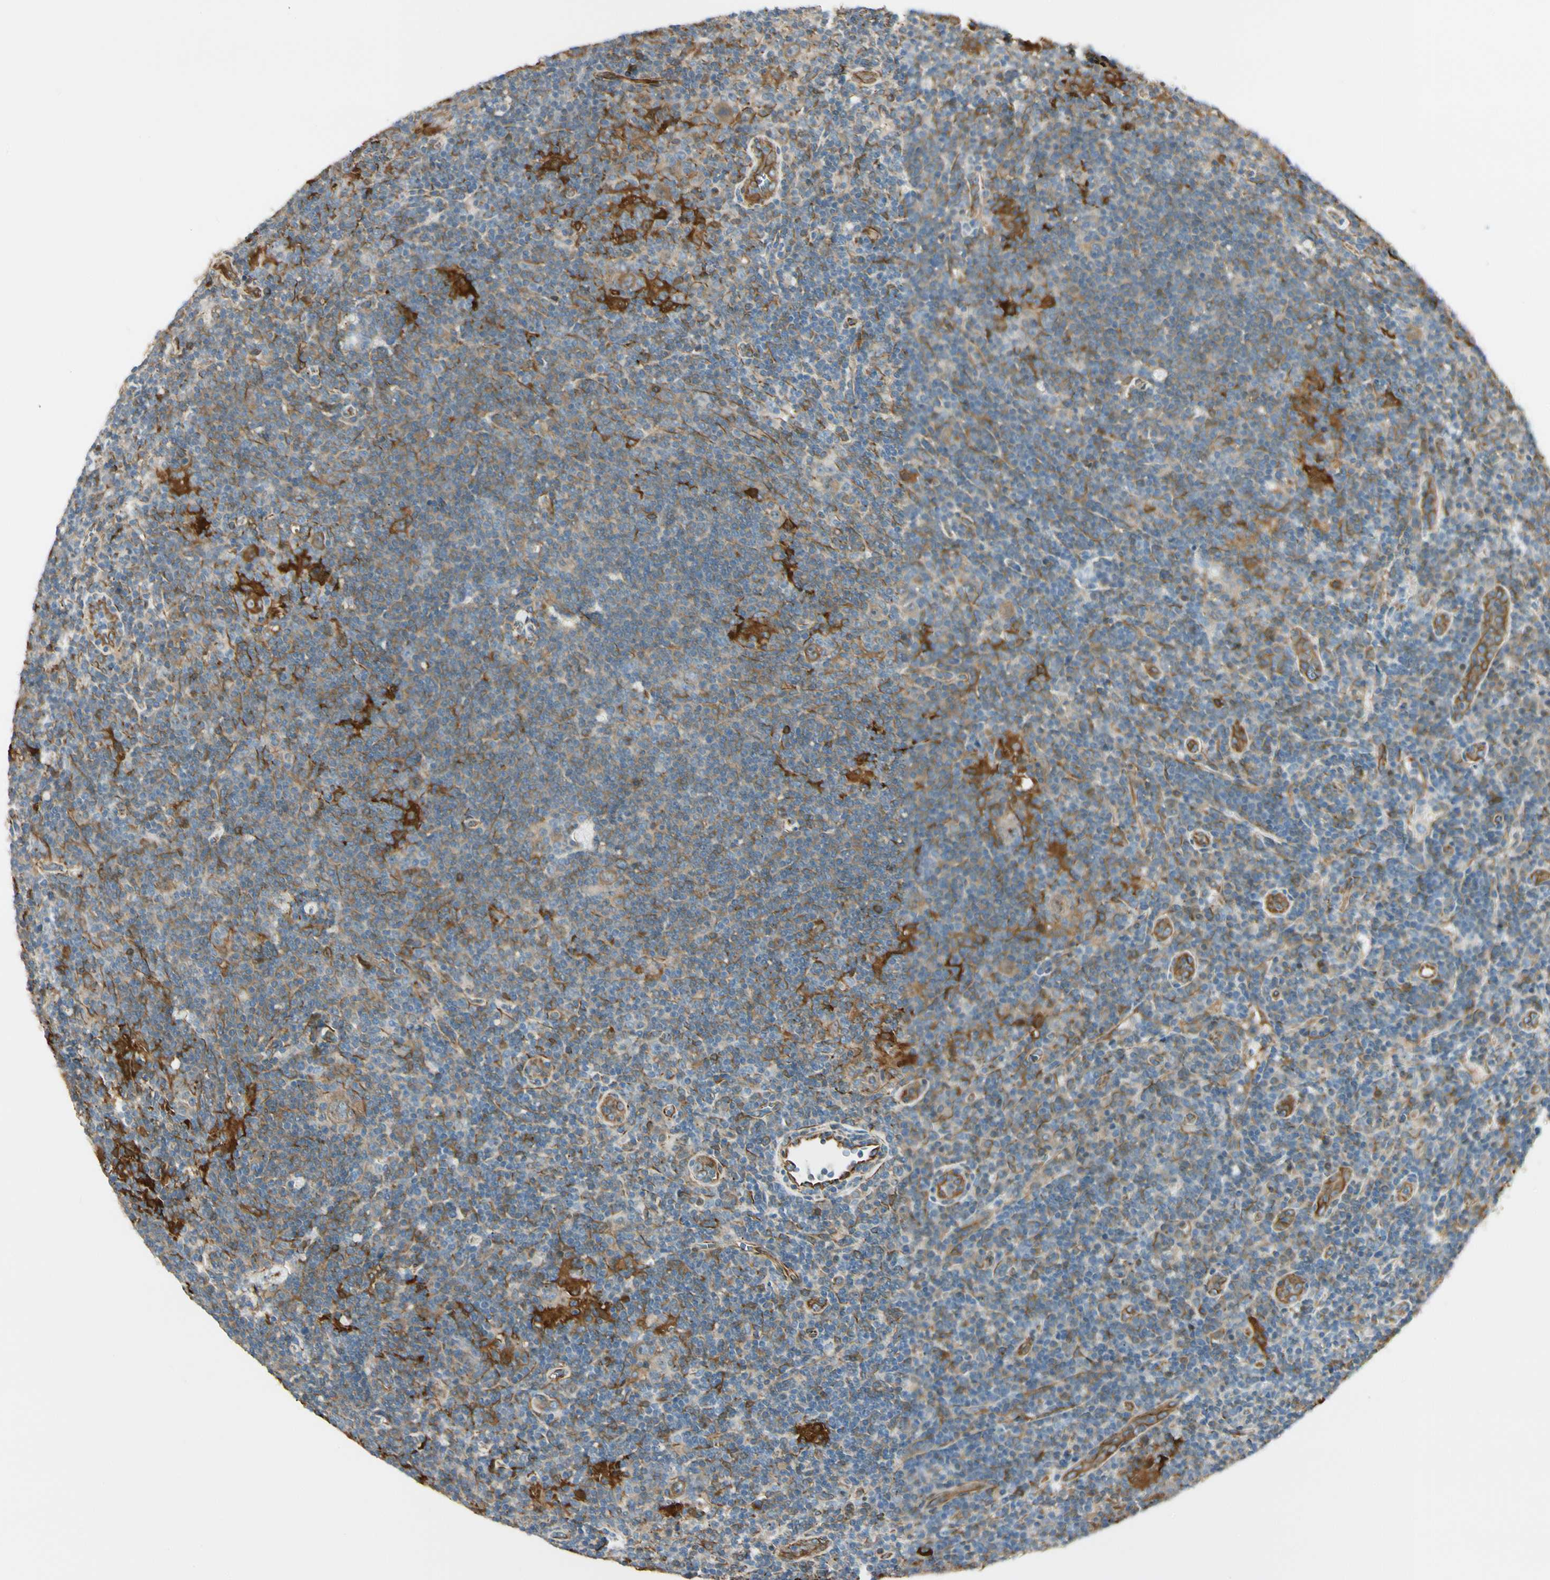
{"staining": {"intensity": "strong", "quantity": ">75%", "location": "cytoplasmic/membranous"}, "tissue": "lymphoma", "cell_type": "Tumor cells", "image_type": "cancer", "snomed": [{"axis": "morphology", "description": "Hodgkin's disease, NOS"}, {"axis": "topography", "description": "Lymph node"}], "caption": "High-power microscopy captured an immunohistochemistry histopathology image of Hodgkin's disease, revealing strong cytoplasmic/membranous staining in approximately >75% of tumor cells. The protein of interest is stained brown, and the nuclei are stained in blue (DAB (3,3'-diaminobenzidine) IHC with brightfield microscopy, high magnification).", "gene": "FTH1", "patient": {"sex": "female", "age": 57}}